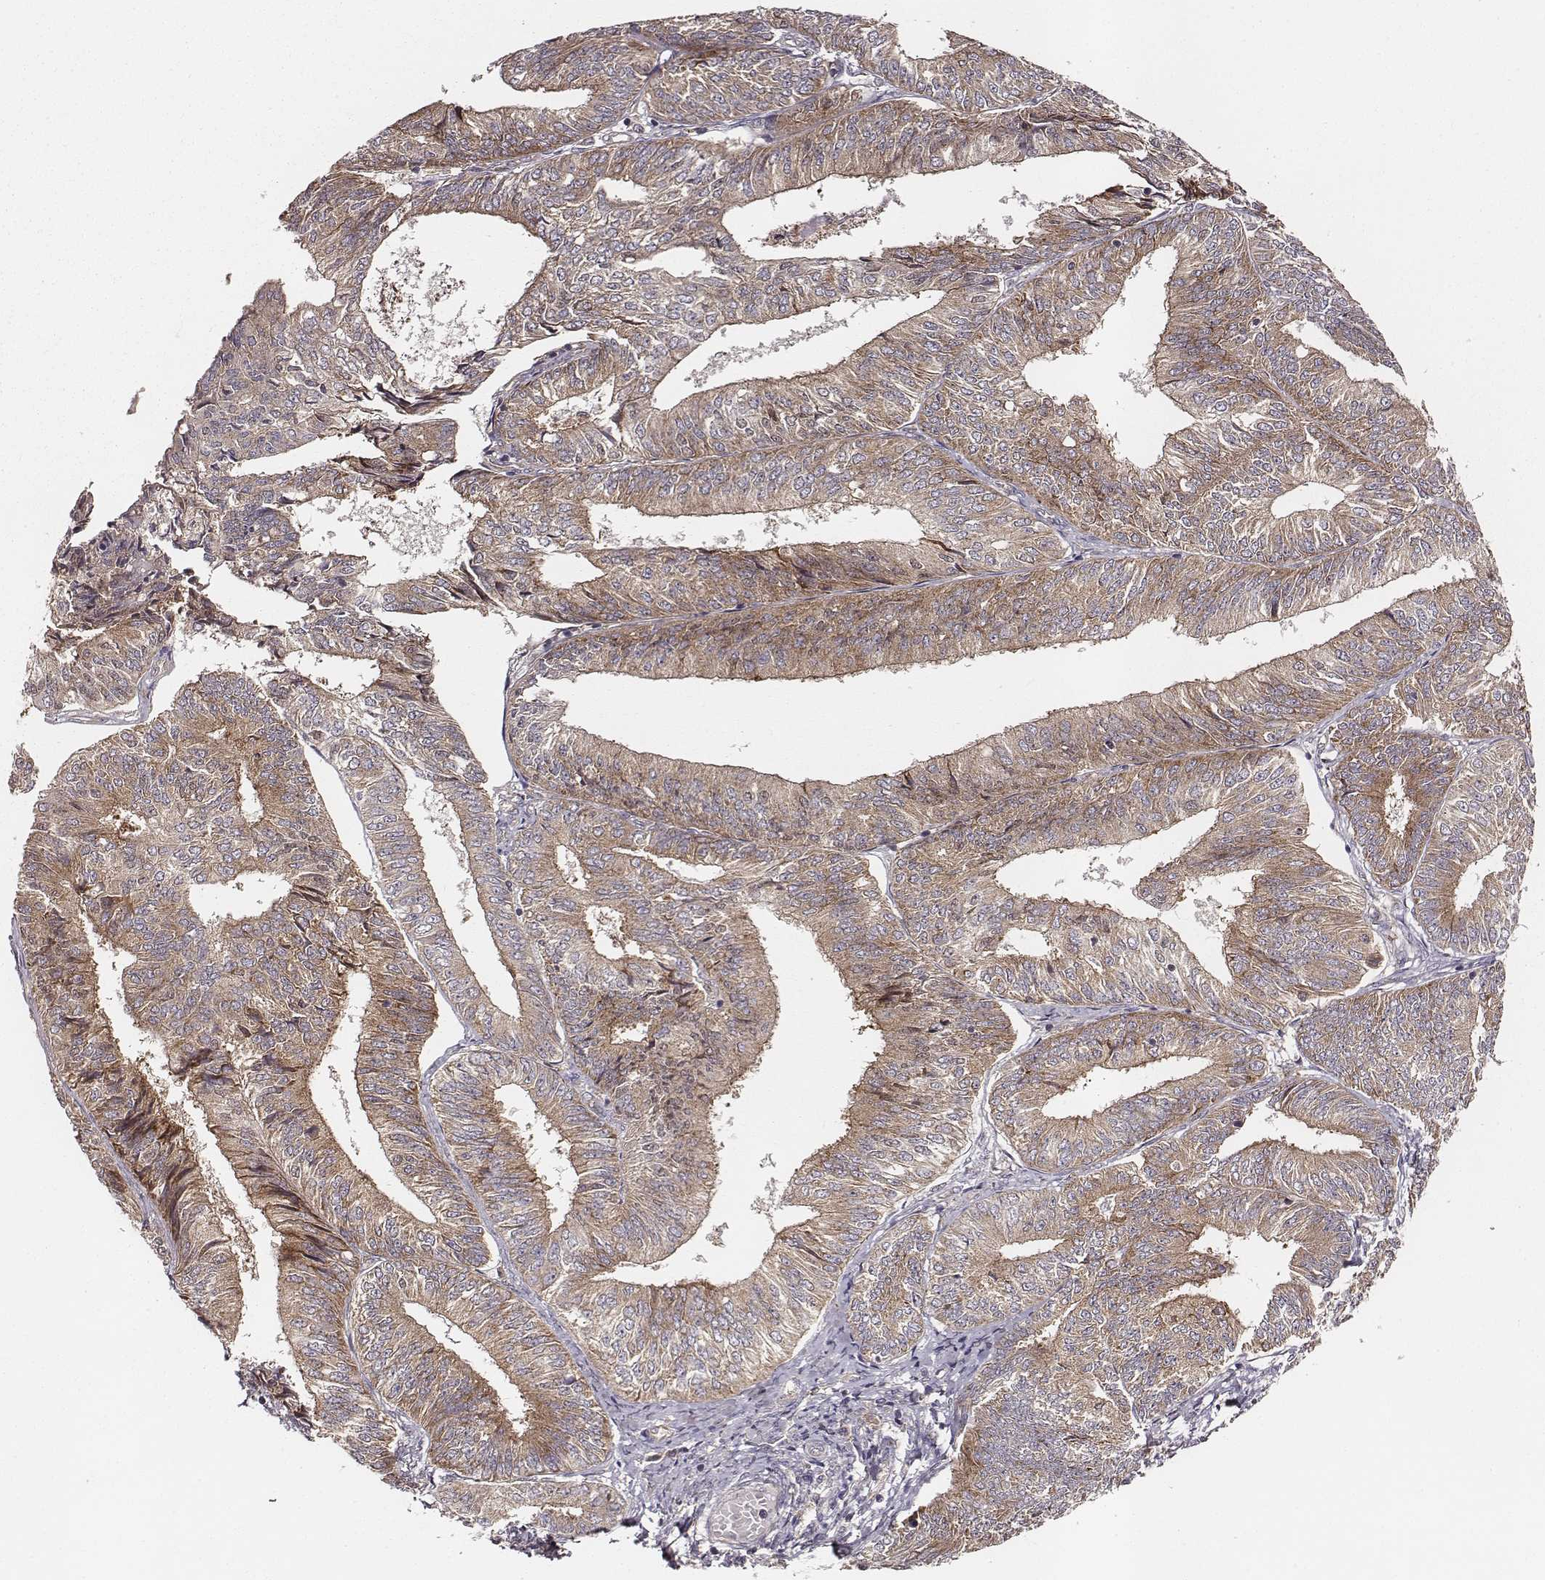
{"staining": {"intensity": "moderate", "quantity": ">75%", "location": "cytoplasmic/membranous"}, "tissue": "endometrial cancer", "cell_type": "Tumor cells", "image_type": "cancer", "snomed": [{"axis": "morphology", "description": "Adenocarcinoma, NOS"}, {"axis": "topography", "description": "Endometrium"}], "caption": "Brown immunohistochemical staining in human endometrial adenocarcinoma reveals moderate cytoplasmic/membranous expression in approximately >75% of tumor cells.", "gene": "VPS26A", "patient": {"sex": "female", "age": 58}}